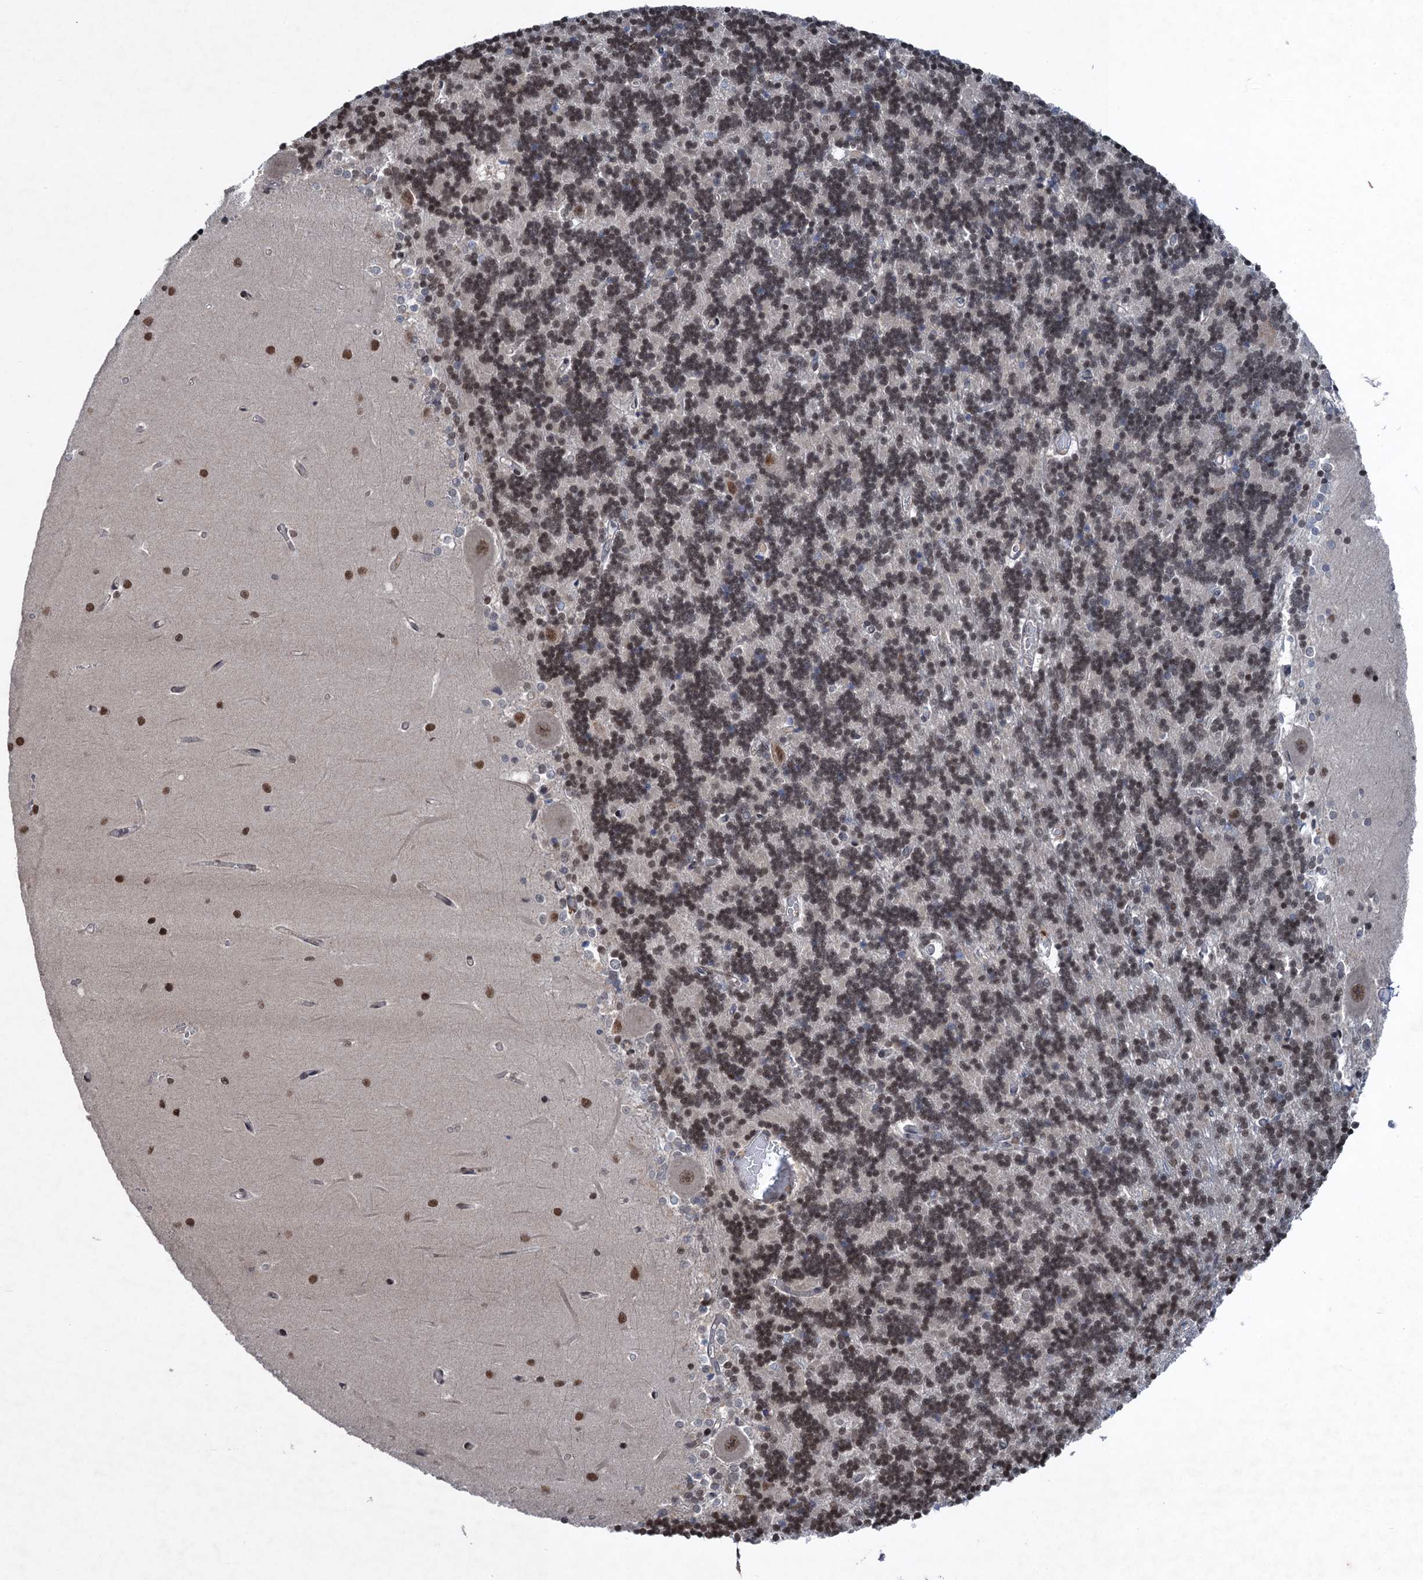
{"staining": {"intensity": "weak", "quantity": "25%-75%", "location": "nuclear"}, "tissue": "cerebellum", "cell_type": "Cells in granular layer", "image_type": "normal", "snomed": [{"axis": "morphology", "description": "Normal tissue, NOS"}, {"axis": "topography", "description": "Cerebellum"}], "caption": "IHC (DAB) staining of unremarkable cerebellum demonstrates weak nuclear protein positivity in about 25%-75% of cells in granular layer.", "gene": "TTC31", "patient": {"sex": "male", "age": 37}}